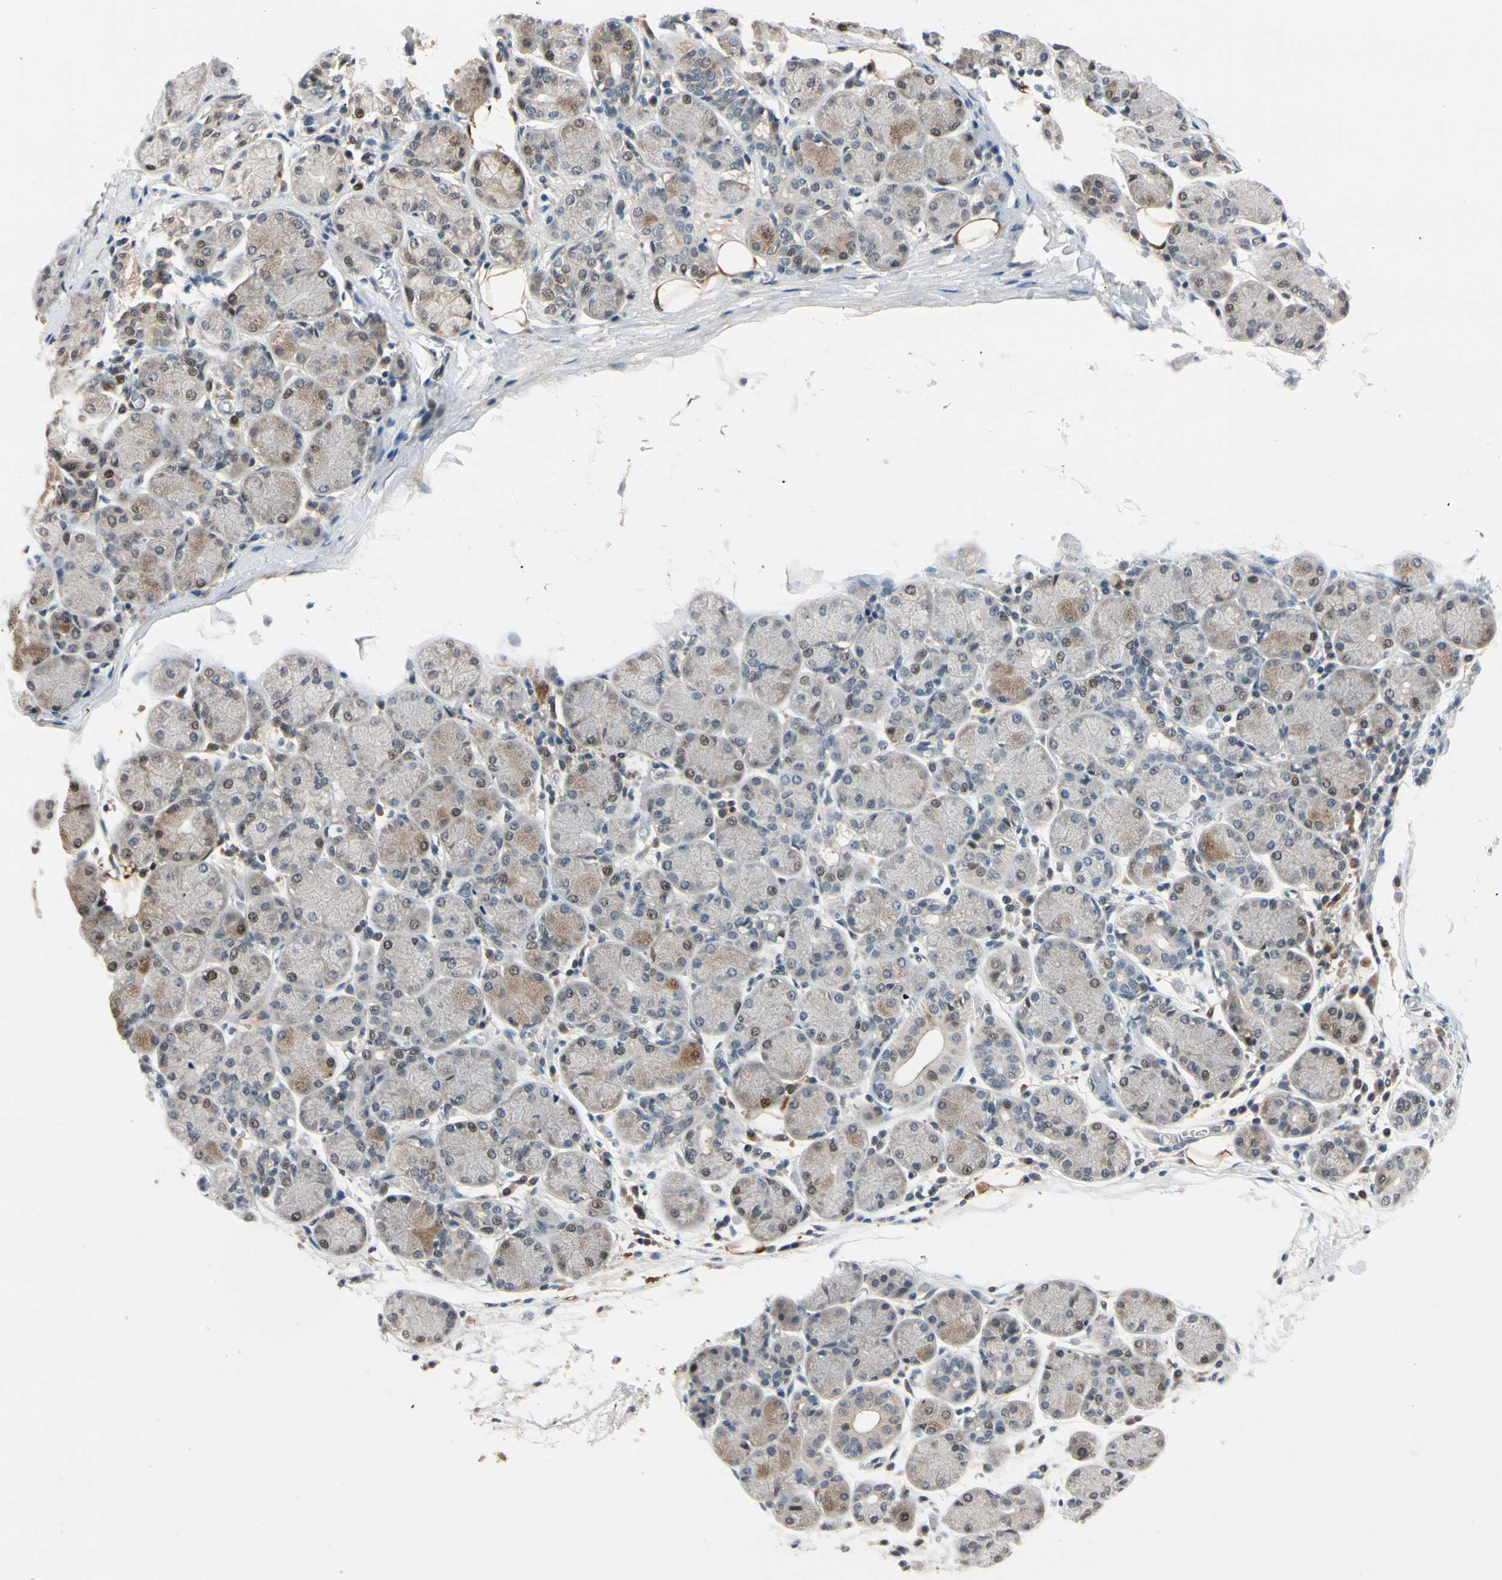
{"staining": {"intensity": "moderate", "quantity": "25%-75%", "location": "cytoplasmic/membranous,nuclear"}, "tissue": "salivary gland", "cell_type": "Glandular cells", "image_type": "normal", "snomed": [{"axis": "morphology", "description": "Normal tissue, NOS"}, {"axis": "topography", "description": "Salivary gland"}], "caption": "Immunohistochemical staining of unremarkable human salivary gland exhibits medium levels of moderate cytoplasmic/membranous,nuclear expression in about 25%-75% of glandular cells.", "gene": "ACSL5", "patient": {"sex": "female", "age": 24}}